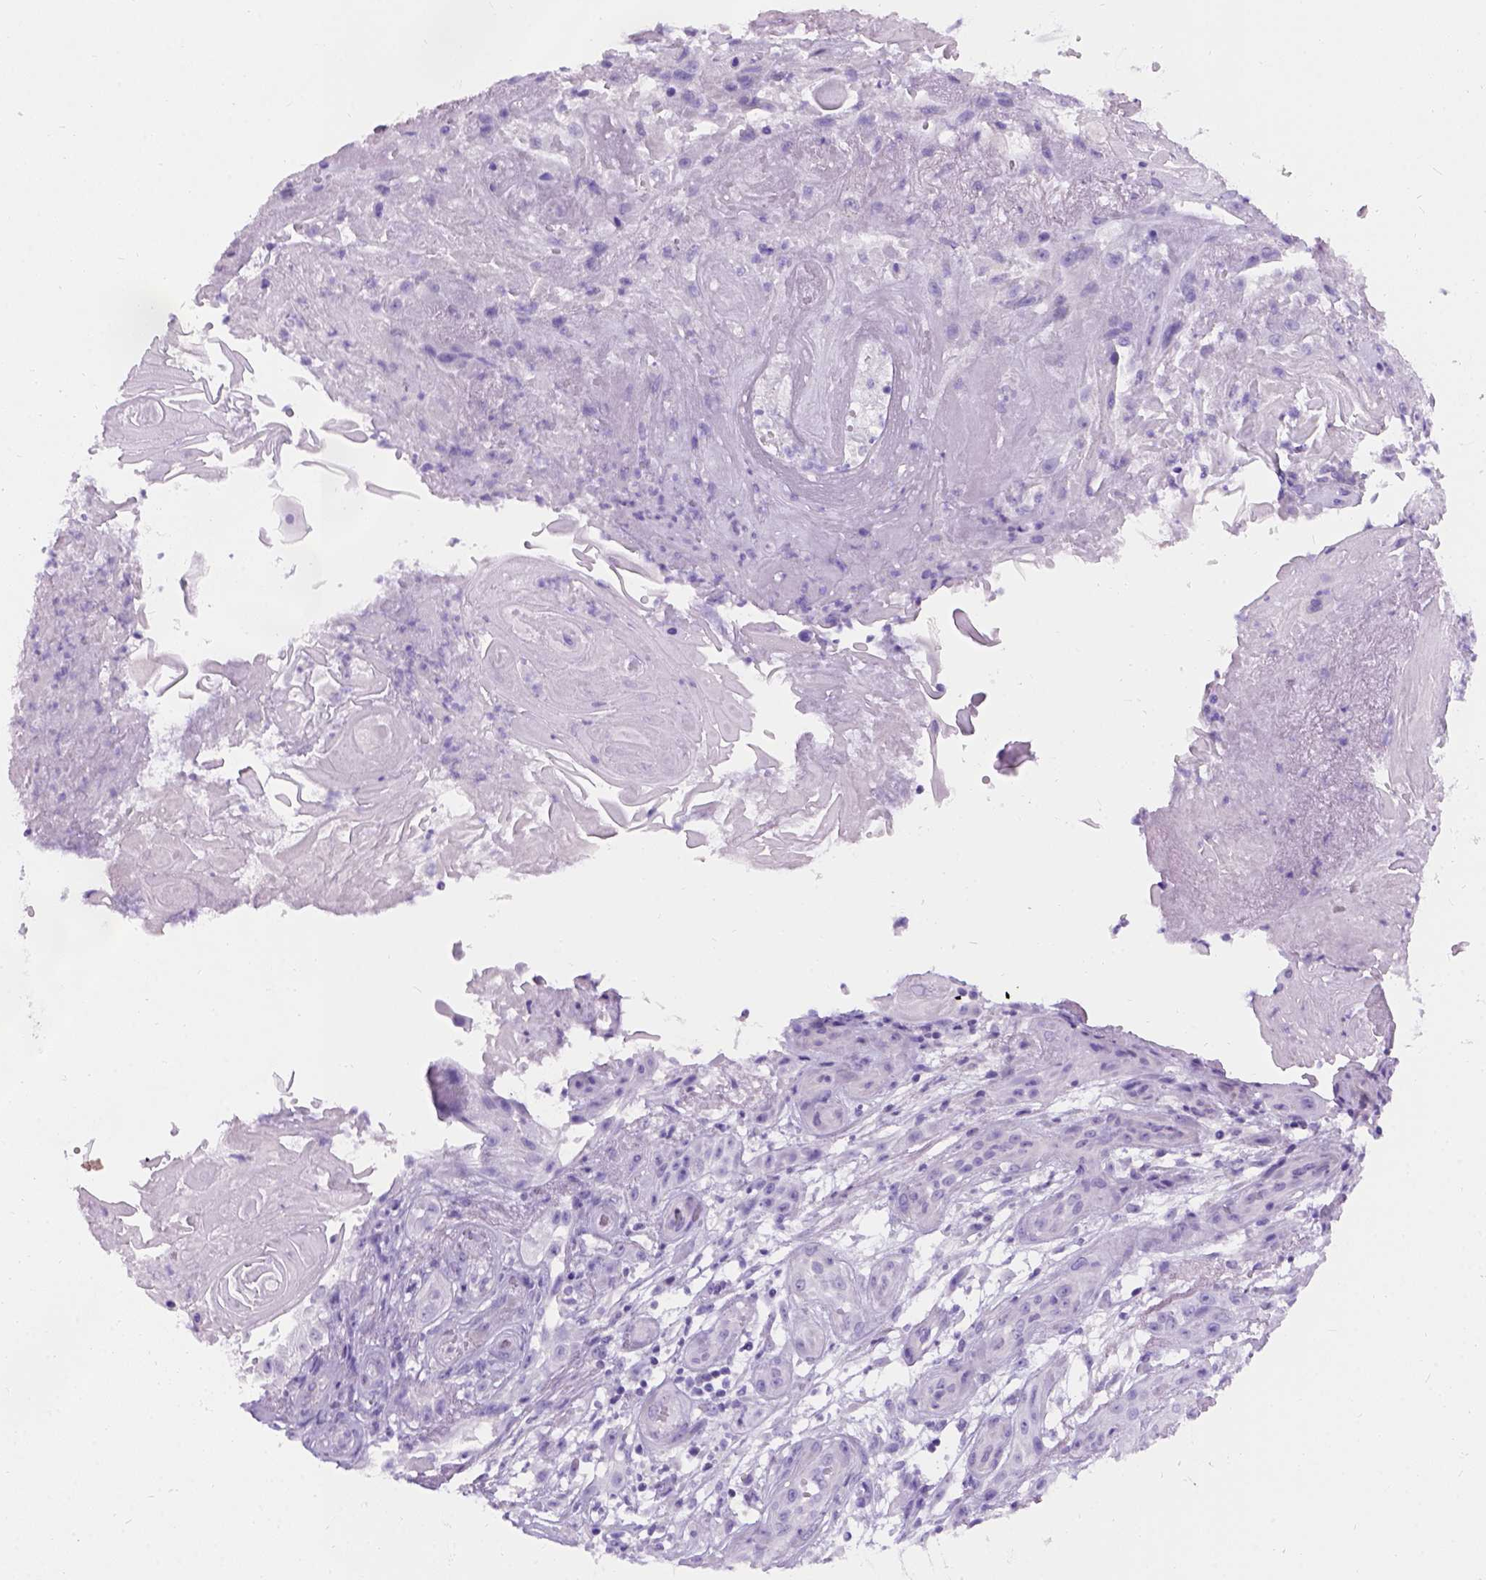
{"staining": {"intensity": "negative", "quantity": "none", "location": "none"}, "tissue": "skin cancer", "cell_type": "Tumor cells", "image_type": "cancer", "snomed": [{"axis": "morphology", "description": "Squamous cell carcinoma, NOS"}, {"axis": "topography", "description": "Skin"}], "caption": "The immunohistochemistry micrograph has no significant staining in tumor cells of skin cancer tissue. (DAB IHC with hematoxylin counter stain).", "gene": "C7orf57", "patient": {"sex": "male", "age": 62}}